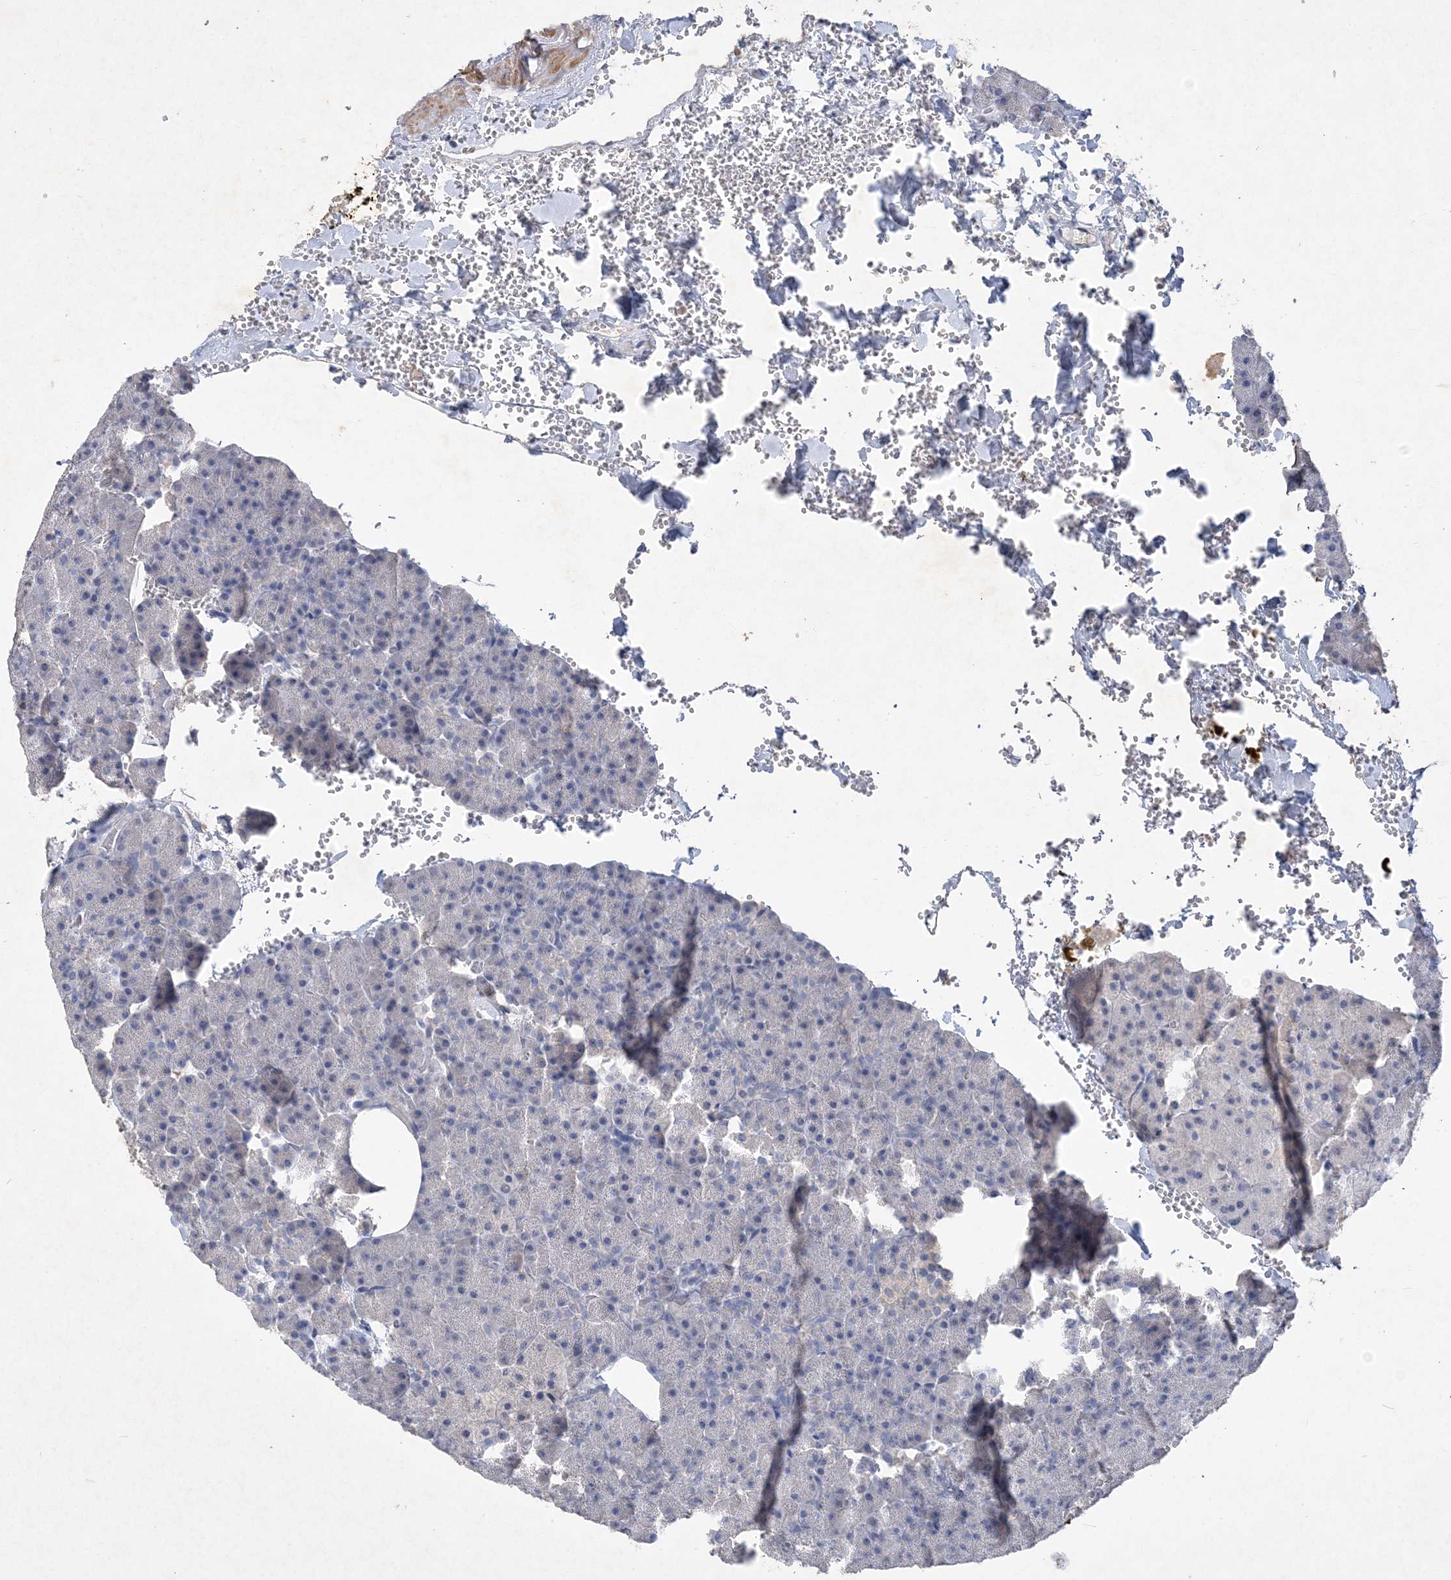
{"staining": {"intensity": "negative", "quantity": "none", "location": "none"}, "tissue": "pancreas", "cell_type": "Exocrine glandular cells", "image_type": "normal", "snomed": [{"axis": "morphology", "description": "Normal tissue, NOS"}, {"axis": "morphology", "description": "Carcinoid, malignant, NOS"}, {"axis": "topography", "description": "Pancreas"}], "caption": "Immunohistochemical staining of normal pancreas shows no significant expression in exocrine glandular cells.", "gene": "C11orf58", "patient": {"sex": "female", "age": 35}}